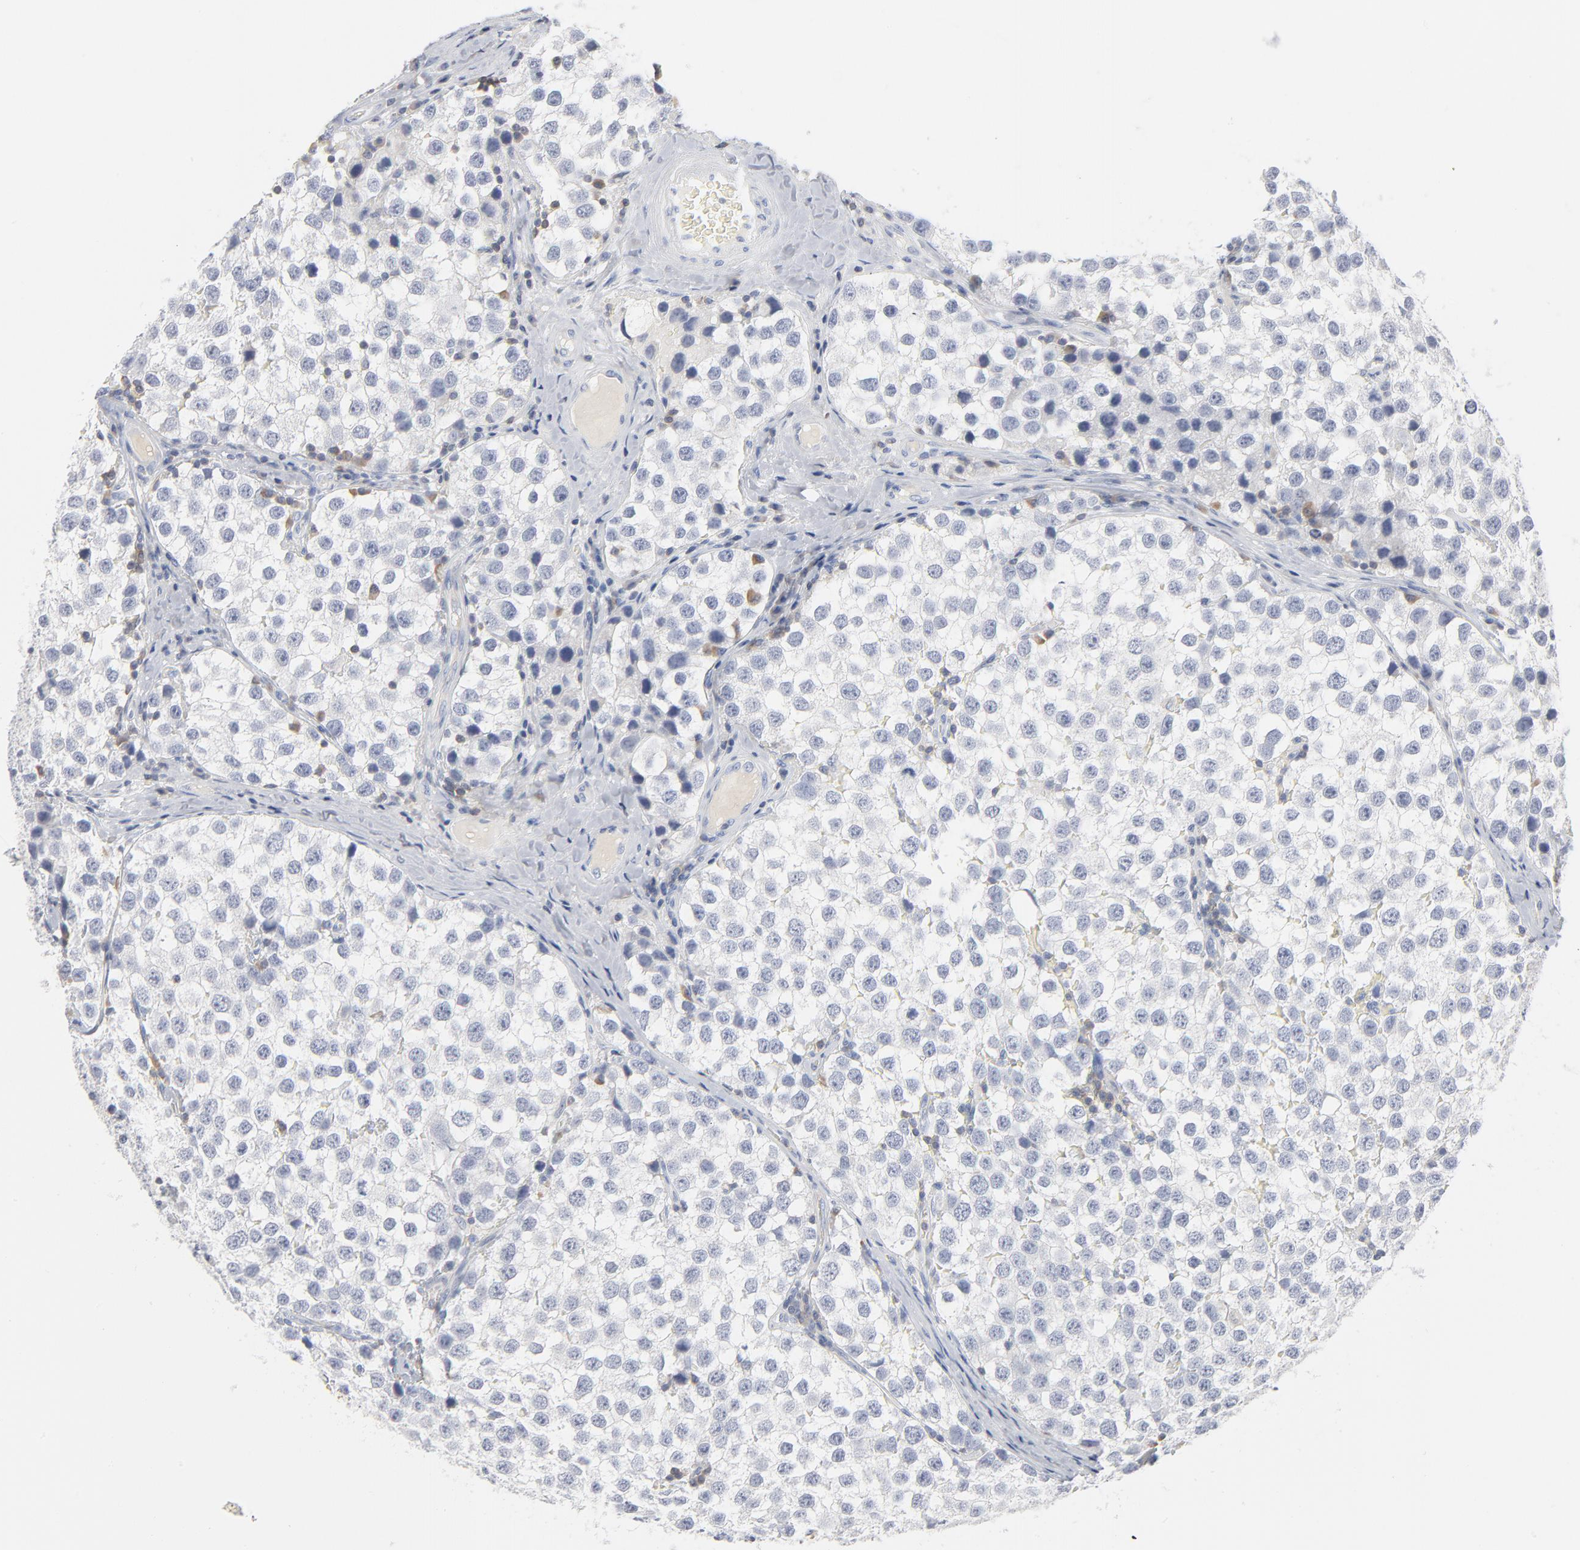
{"staining": {"intensity": "negative", "quantity": "none", "location": "none"}, "tissue": "testis cancer", "cell_type": "Tumor cells", "image_type": "cancer", "snomed": [{"axis": "morphology", "description": "Seminoma, NOS"}, {"axis": "topography", "description": "Testis"}], "caption": "The histopathology image reveals no significant positivity in tumor cells of seminoma (testis).", "gene": "PTK2B", "patient": {"sex": "male", "age": 39}}